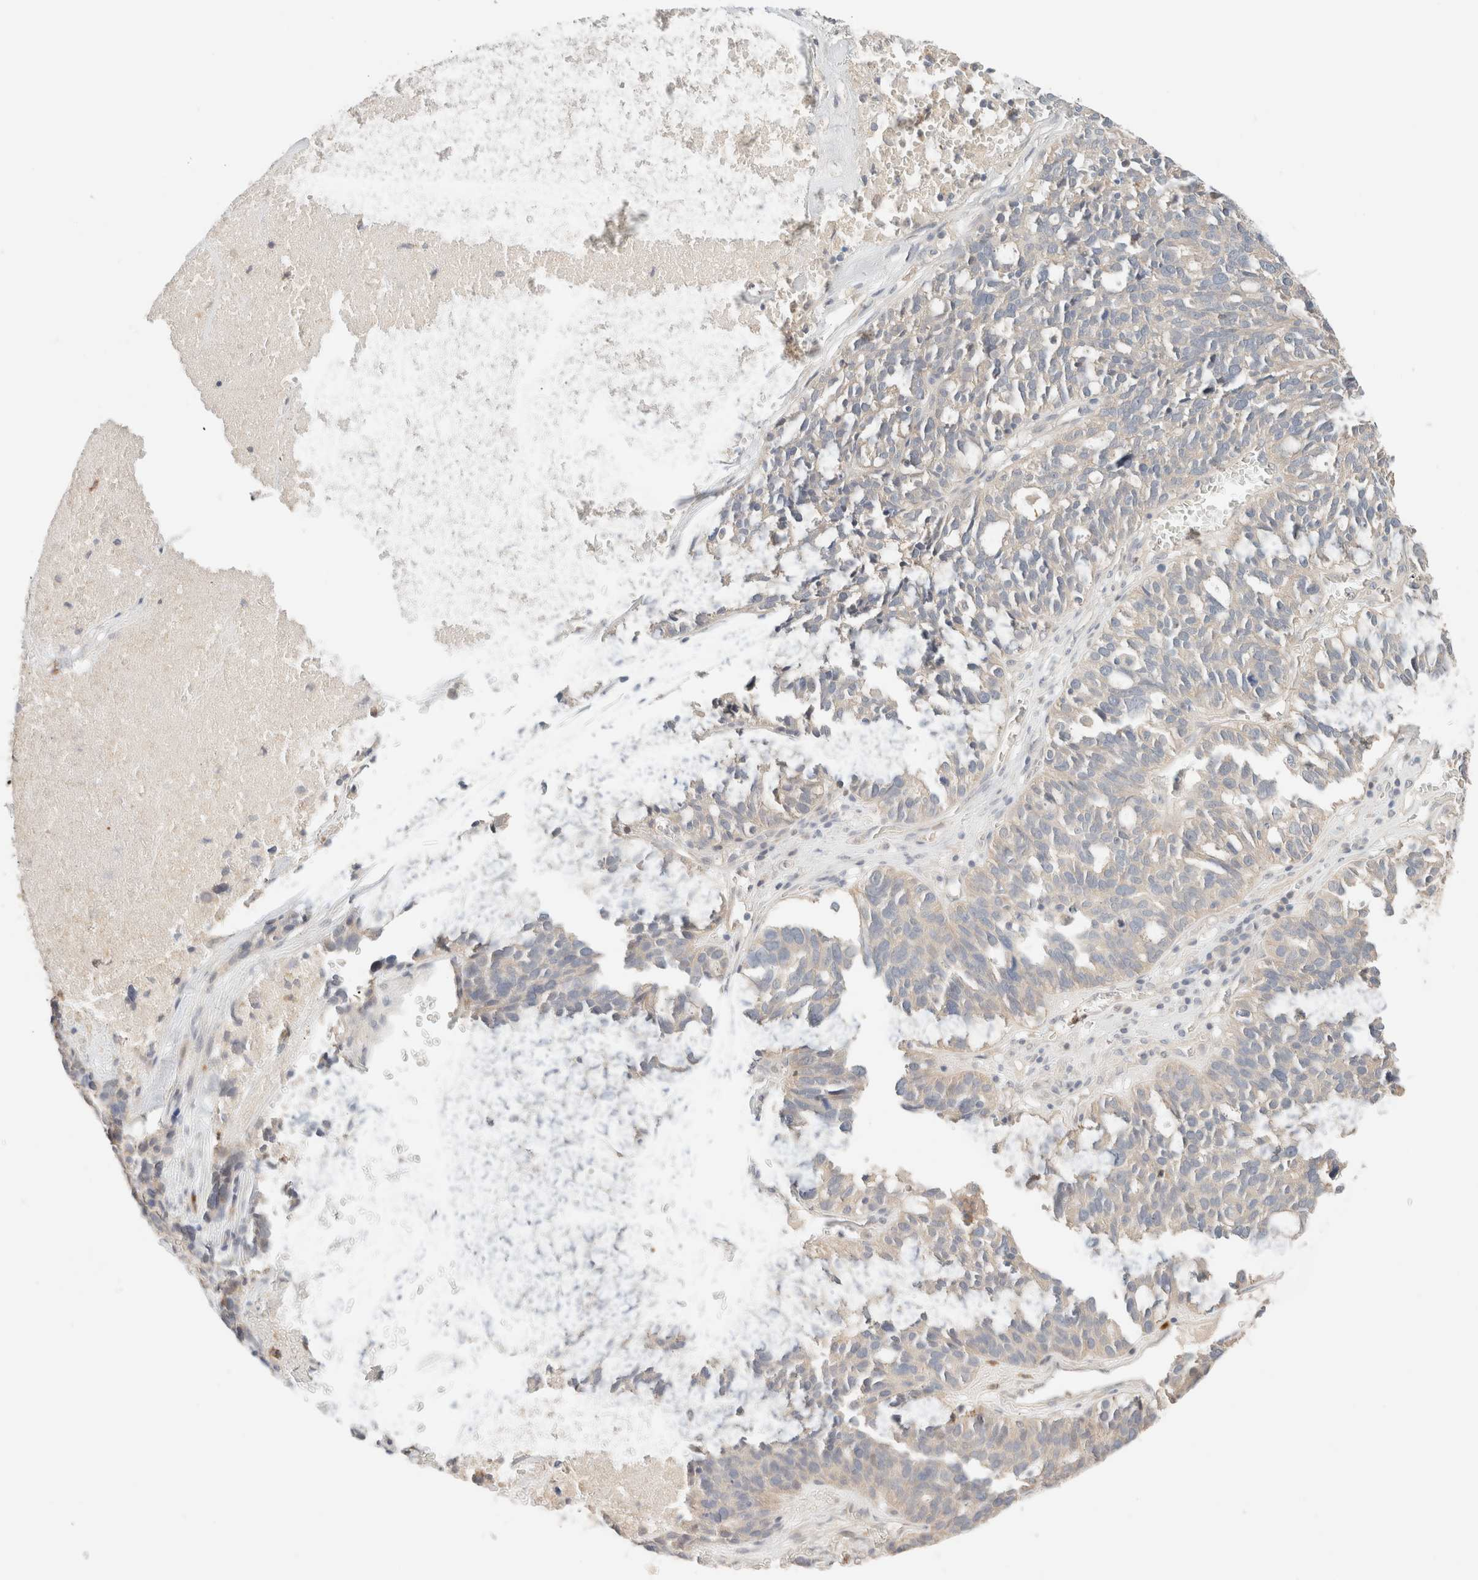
{"staining": {"intensity": "weak", "quantity": "25%-75%", "location": "cytoplasmic/membranous"}, "tissue": "ovarian cancer", "cell_type": "Tumor cells", "image_type": "cancer", "snomed": [{"axis": "morphology", "description": "Cystadenocarcinoma, serous, NOS"}, {"axis": "topography", "description": "Ovary"}], "caption": "Ovarian cancer (serous cystadenocarcinoma) tissue shows weak cytoplasmic/membranous expression in about 25%-75% of tumor cells", "gene": "SGSM2", "patient": {"sex": "female", "age": 59}}